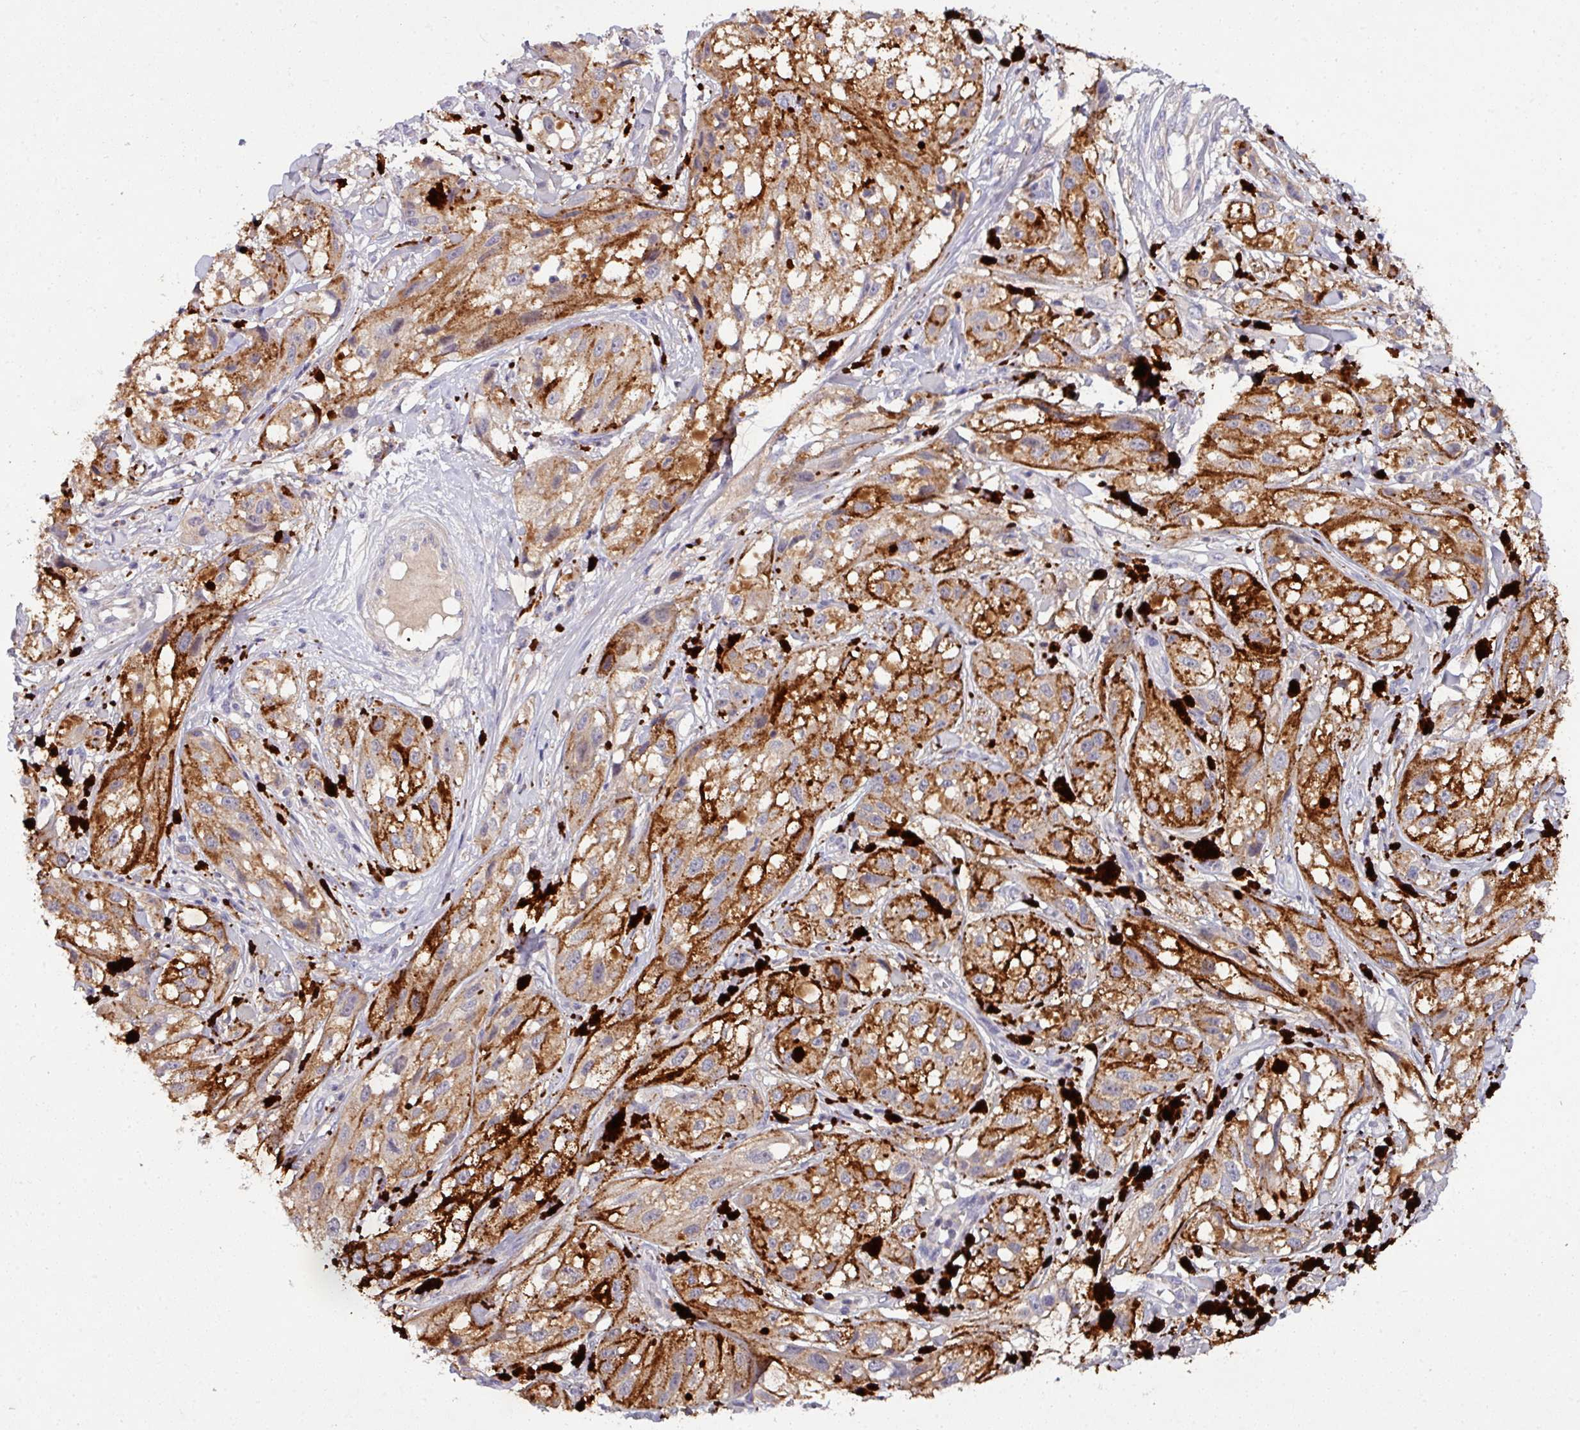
{"staining": {"intensity": "strong", "quantity": ">75%", "location": "cytoplasmic/membranous"}, "tissue": "melanoma", "cell_type": "Tumor cells", "image_type": "cancer", "snomed": [{"axis": "morphology", "description": "Malignant melanoma, NOS"}, {"axis": "topography", "description": "Skin"}], "caption": "Protein staining reveals strong cytoplasmic/membranous expression in approximately >75% of tumor cells in malignant melanoma. Nuclei are stained in blue.", "gene": "AEBP2", "patient": {"sex": "male", "age": 88}}